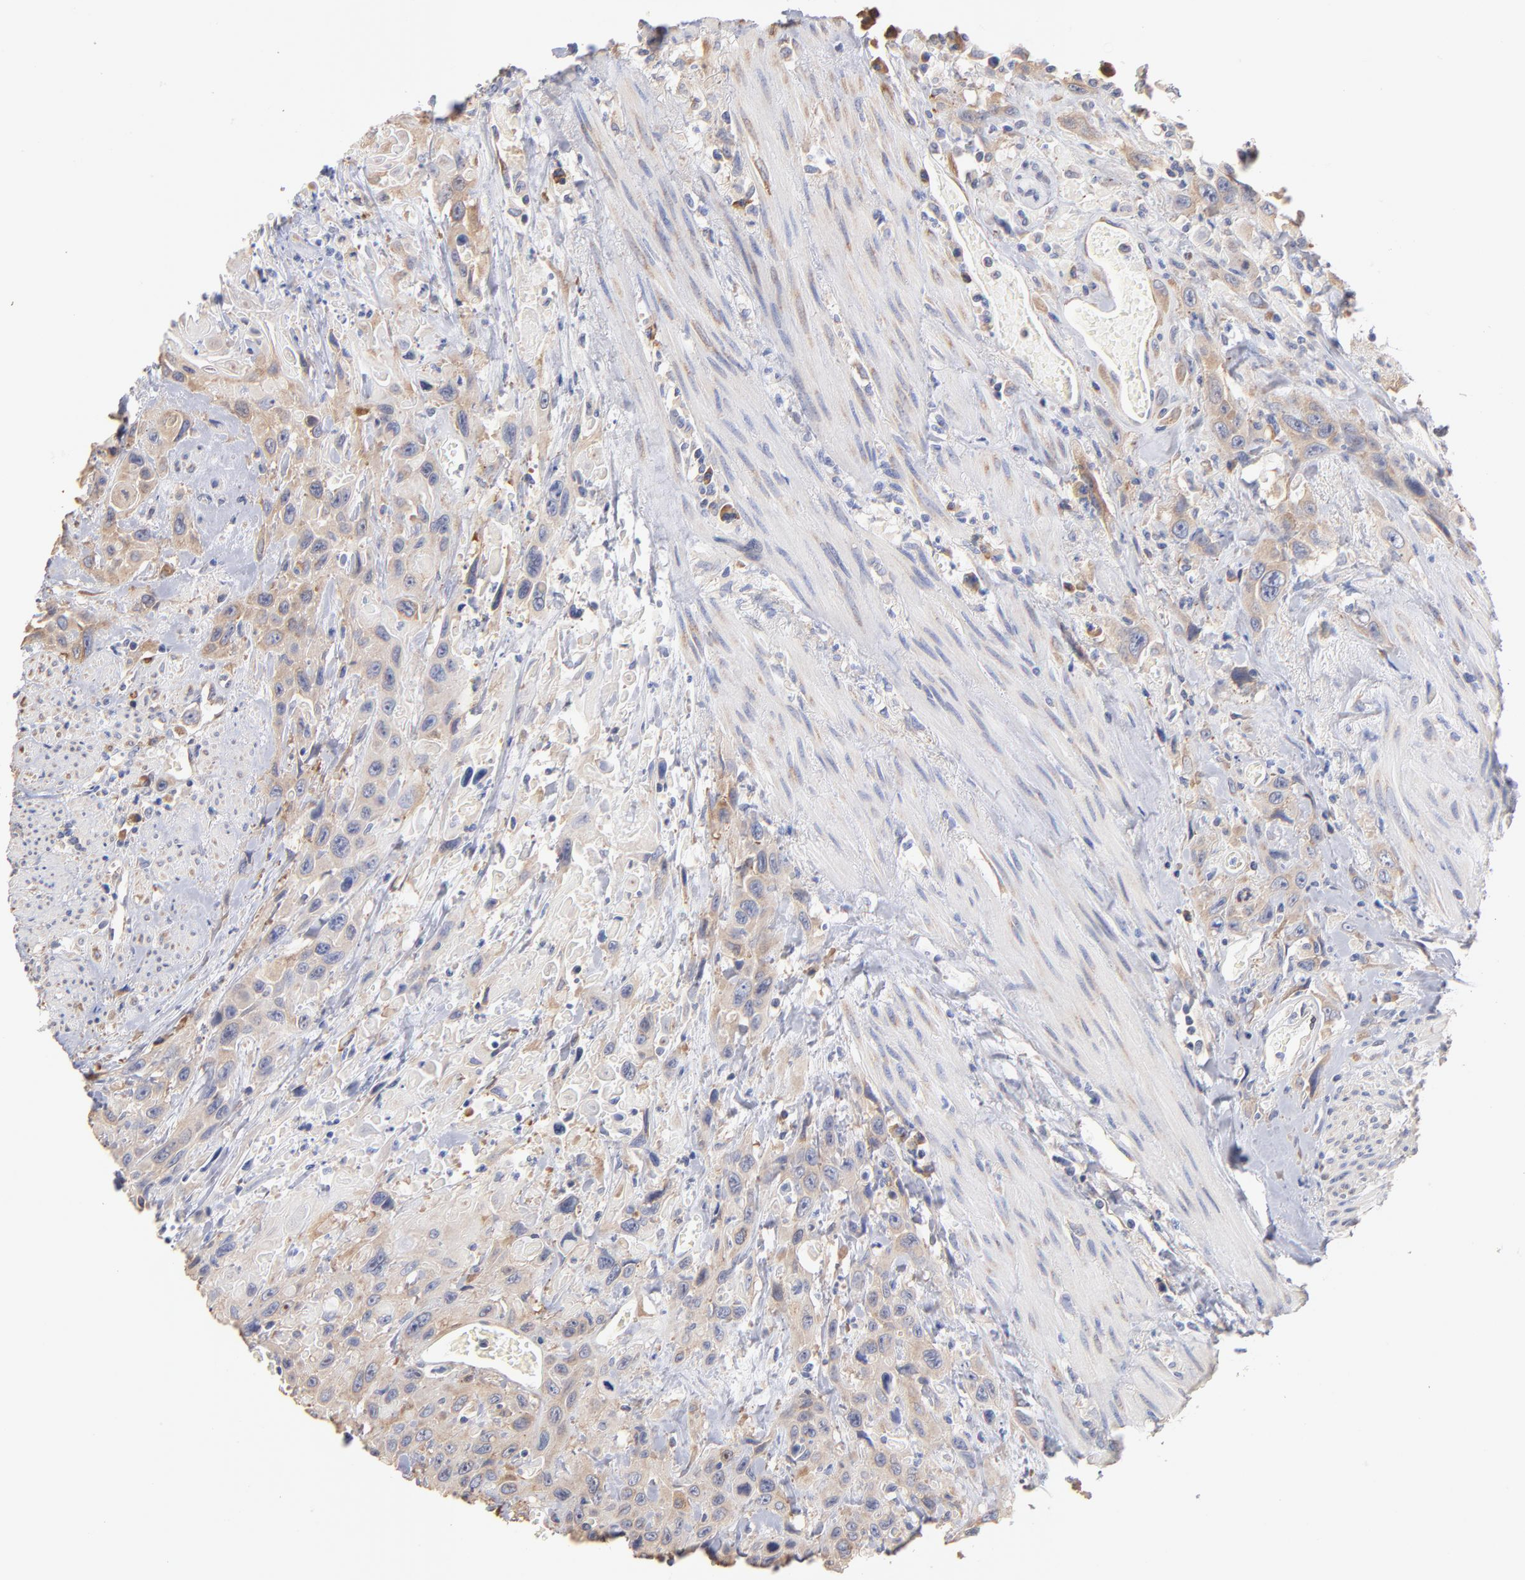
{"staining": {"intensity": "weak", "quantity": "<25%", "location": "cytoplasmic/membranous"}, "tissue": "urothelial cancer", "cell_type": "Tumor cells", "image_type": "cancer", "snomed": [{"axis": "morphology", "description": "Urothelial carcinoma, High grade"}, {"axis": "topography", "description": "Urinary bladder"}], "caption": "Tumor cells are negative for protein expression in human urothelial carcinoma (high-grade). (DAB IHC, high magnification).", "gene": "RPL9", "patient": {"sex": "female", "age": 84}}